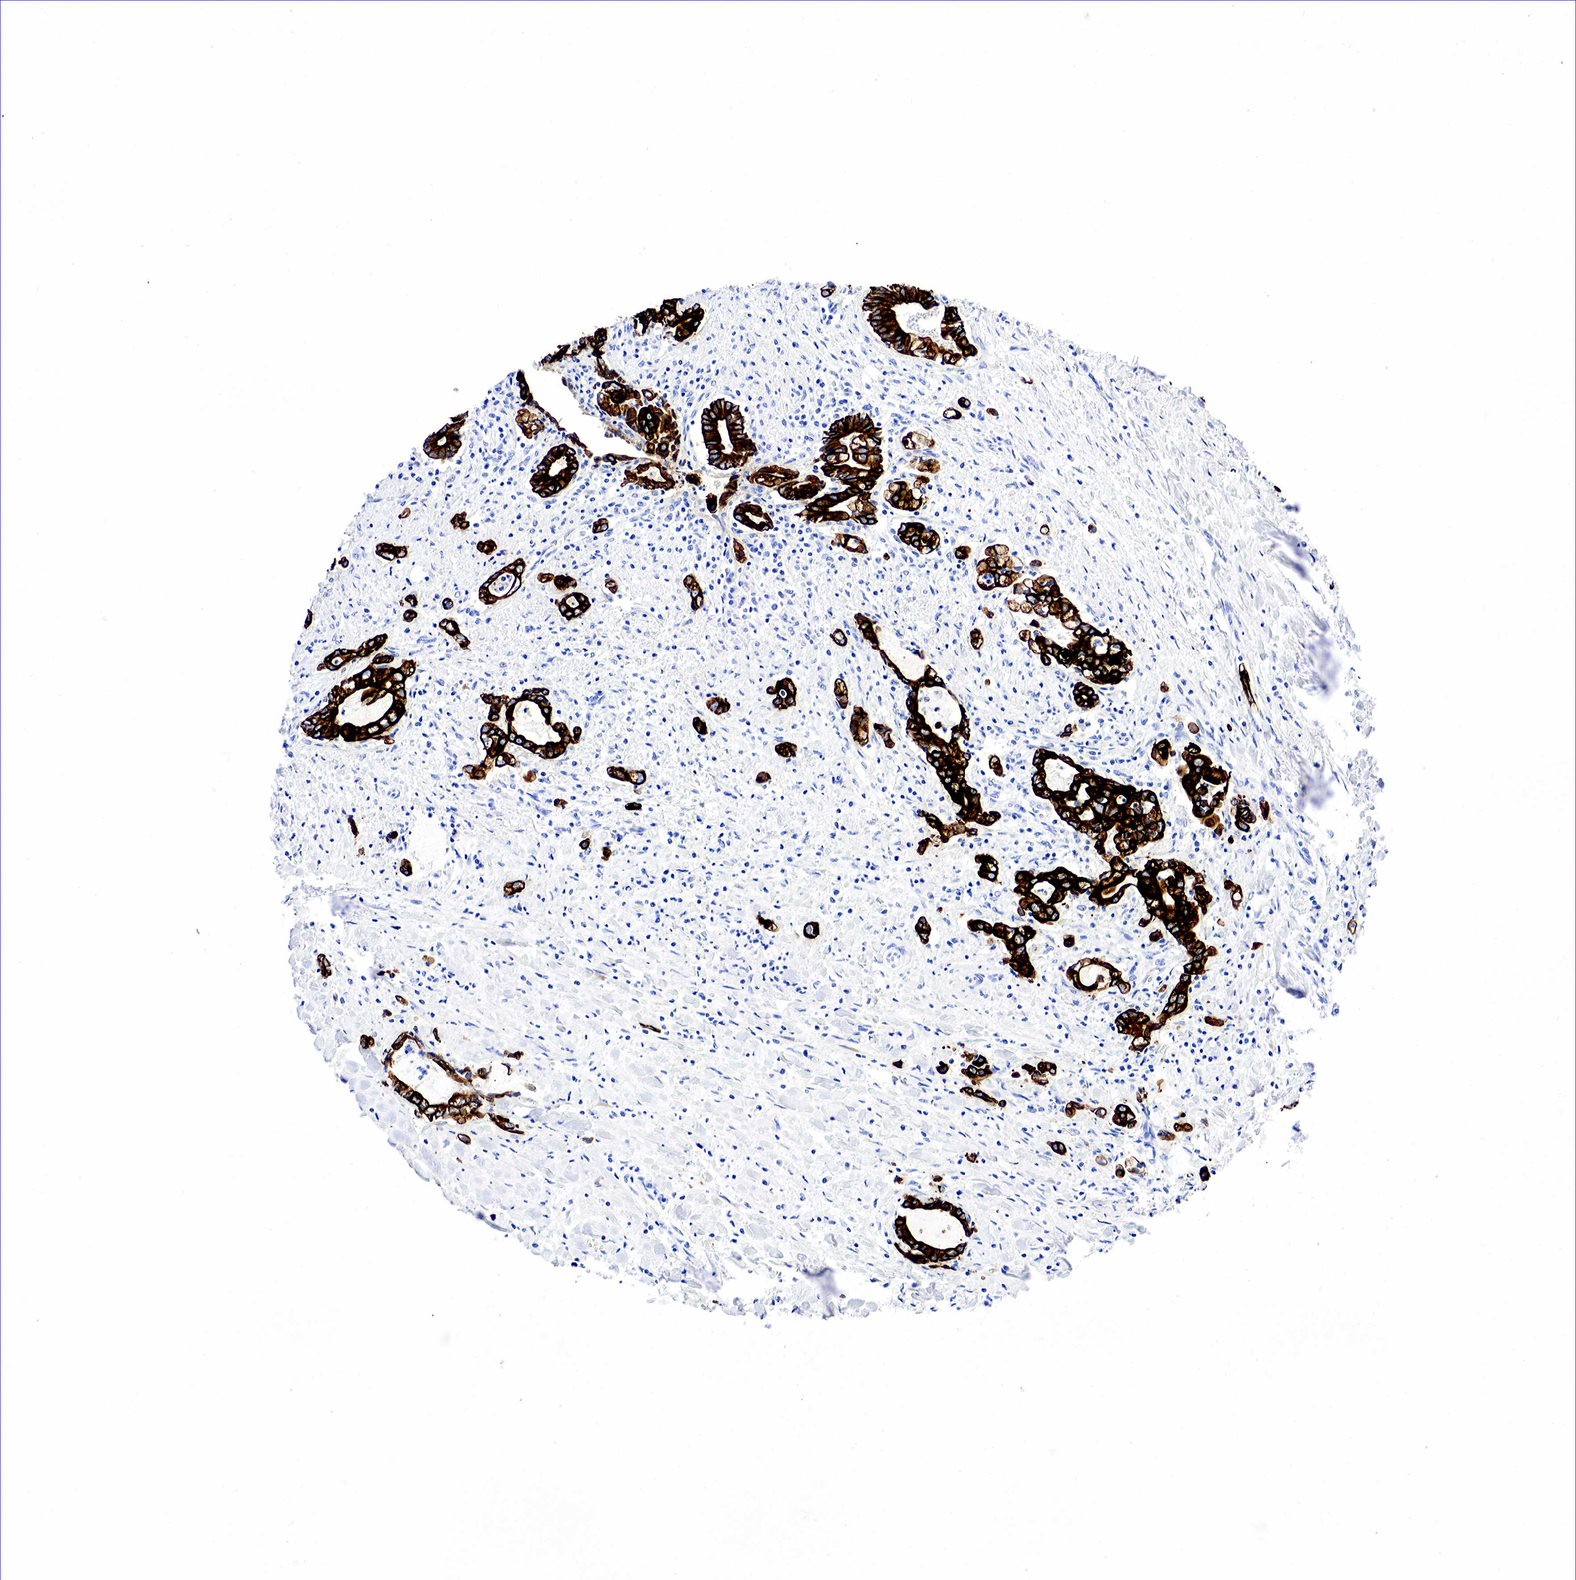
{"staining": {"intensity": "strong", "quantity": ">75%", "location": "cytoplasmic/membranous"}, "tissue": "liver cancer", "cell_type": "Tumor cells", "image_type": "cancer", "snomed": [{"axis": "morphology", "description": "Cholangiocarcinoma"}, {"axis": "topography", "description": "Liver"}], "caption": "Protein positivity by IHC demonstrates strong cytoplasmic/membranous staining in approximately >75% of tumor cells in liver cancer. The staining was performed using DAB to visualize the protein expression in brown, while the nuclei were stained in blue with hematoxylin (Magnification: 20x).", "gene": "KRT18", "patient": {"sex": "male", "age": 57}}